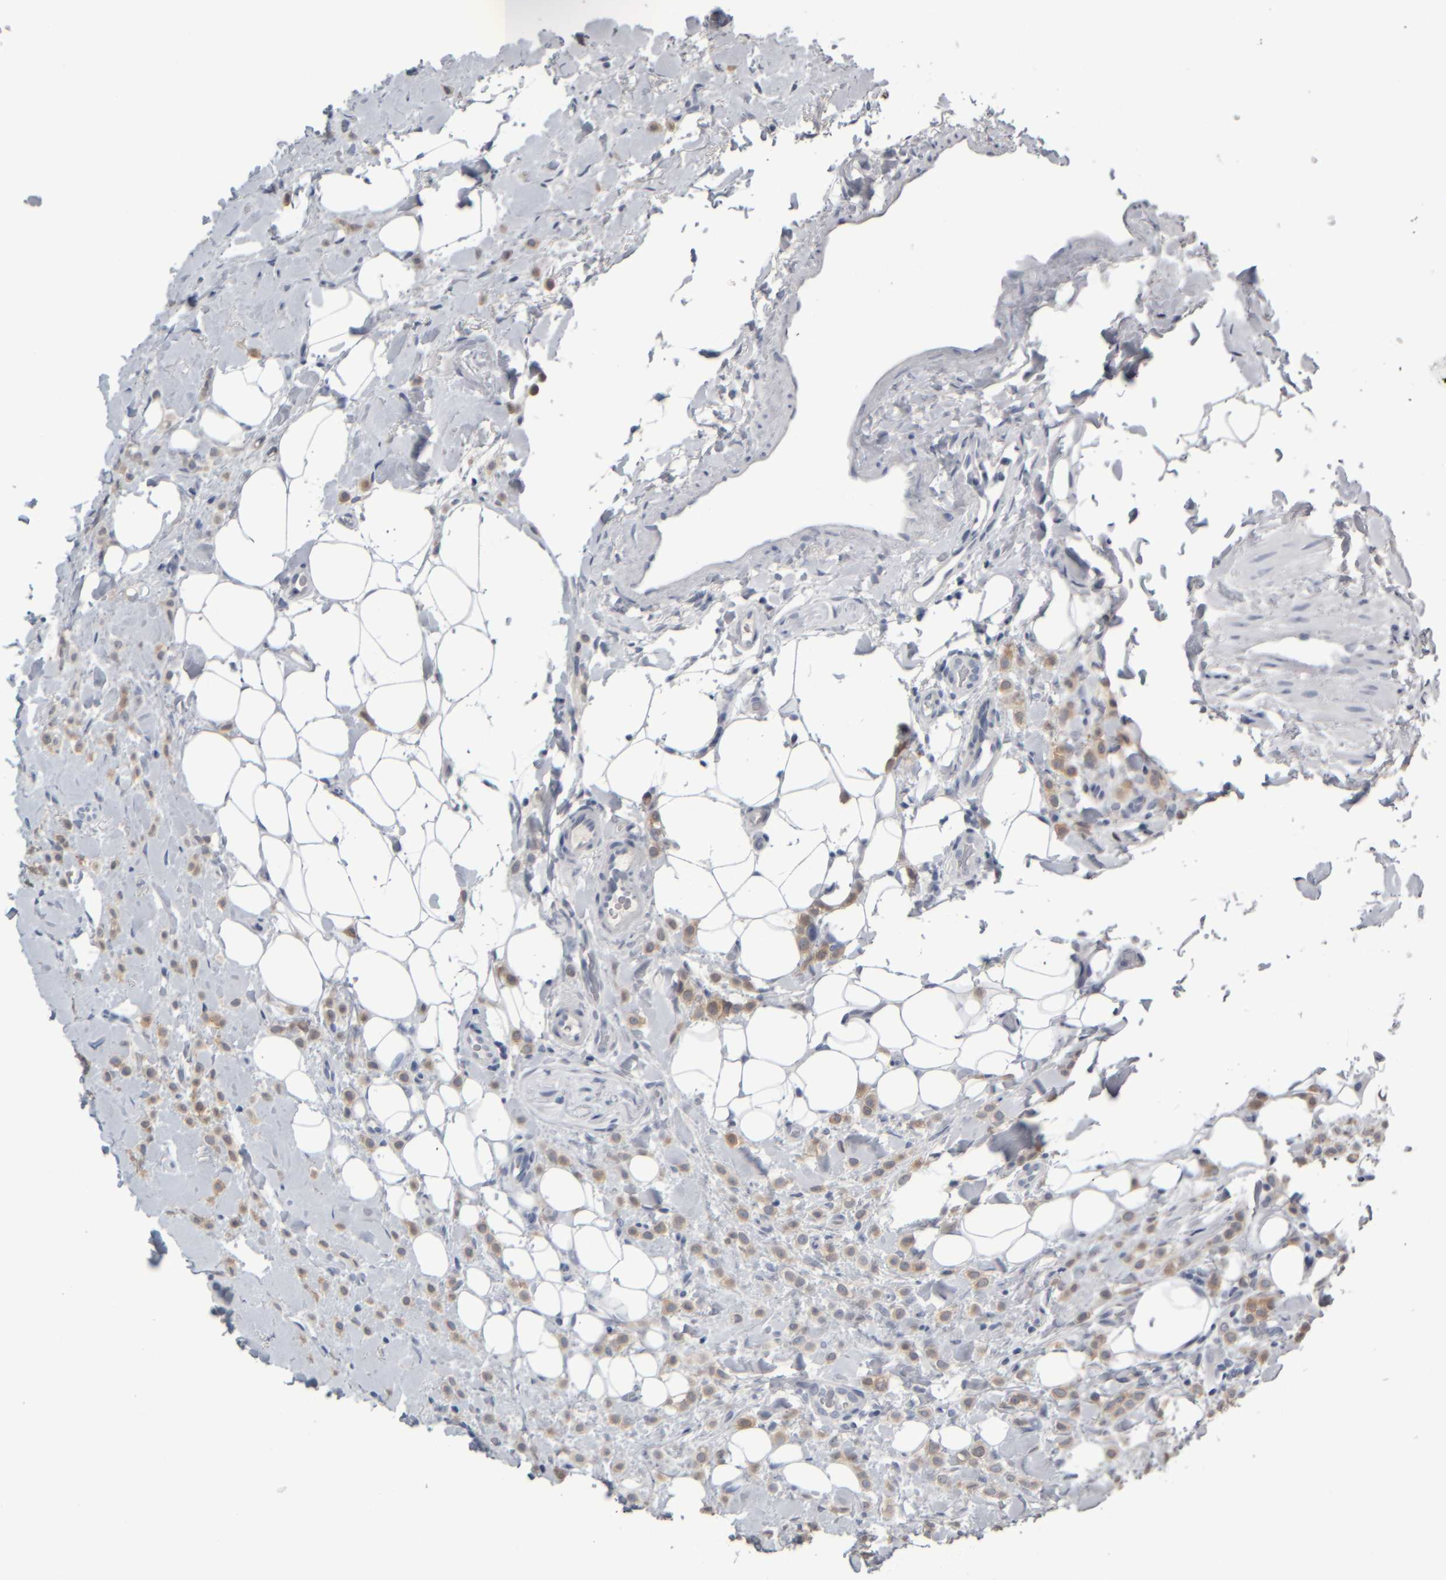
{"staining": {"intensity": "weak", "quantity": "25%-75%", "location": "cytoplasmic/membranous"}, "tissue": "breast cancer", "cell_type": "Tumor cells", "image_type": "cancer", "snomed": [{"axis": "morphology", "description": "Normal tissue, NOS"}, {"axis": "morphology", "description": "Lobular carcinoma"}, {"axis": "topography", "description": "Breast"}], "caption": "Breast cancer (lobular carcinoma) tissue exhibits weak cytoplasmic/membranous expression in about 25%-75% of tumor cells", "gene": "COL14A1", "patient": {"sex": "female", "age": 50}}